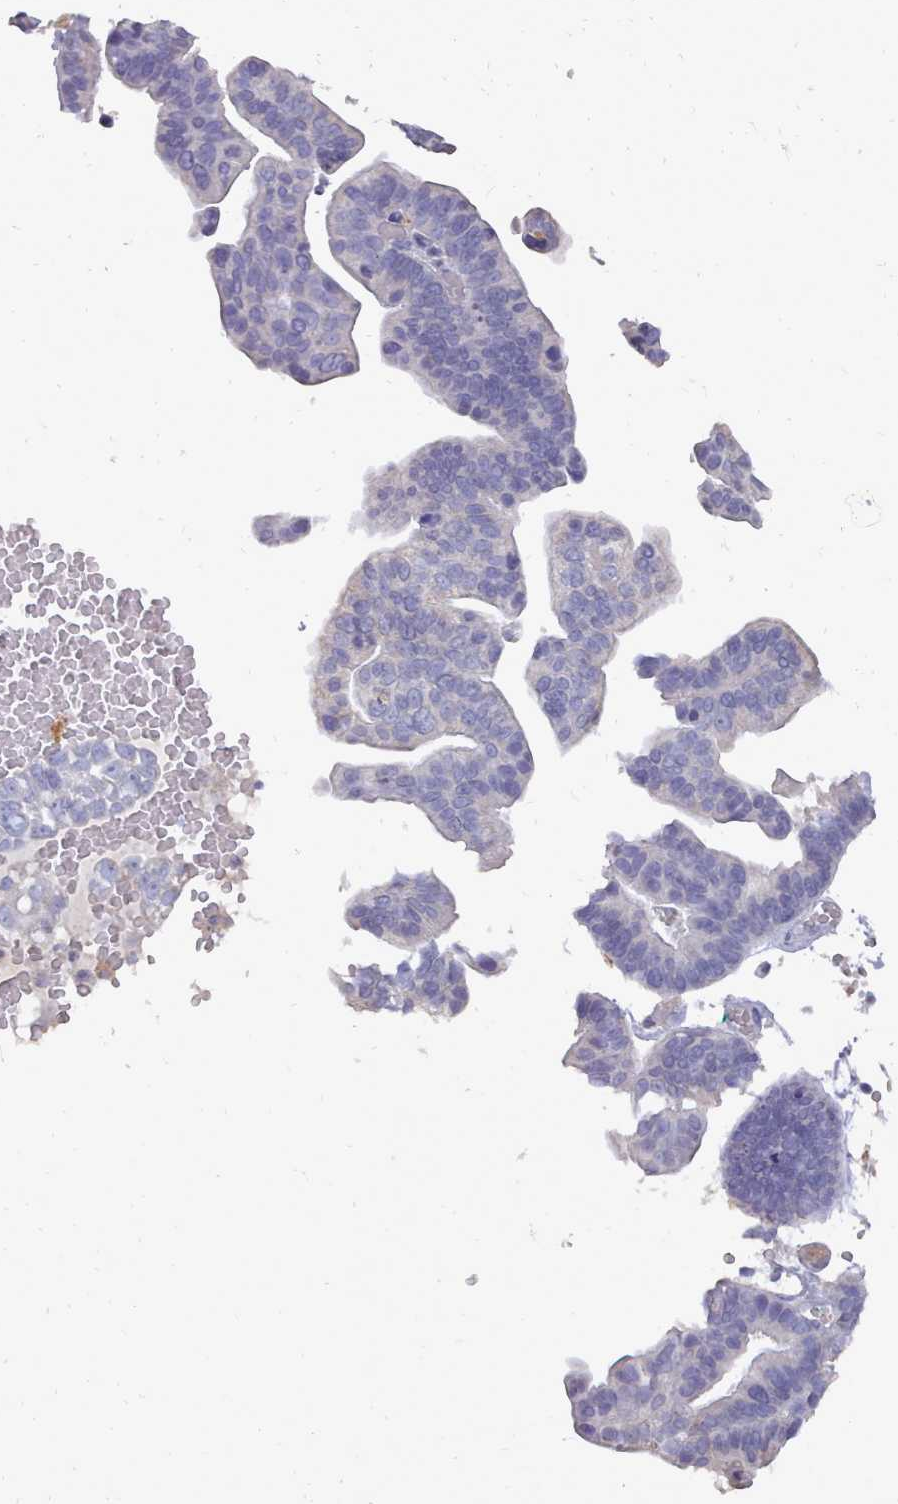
{"staining": {"intensity": "negative", "quantity": "none", "location": "none"}, "tissue": "ovarian cancer", "cell_type": "Tumor cells", "image_type": "cancer", "snomed": [{"axis": "morphology", "description": "Cystadenocarcinoma, serous, NOS"}, {"axis": "topography", "description": "Ovary"}], "caption": "DAB immunohistochemical staining of human serous cystadenocarcinoma (ovarian) shows no significant expression in tumor cells. (Immunohistochemistry (ihc), brightfield microscopy, high magnification).", "gene": "OTULINL", "patient": {"sex": "female", "age": 56}}